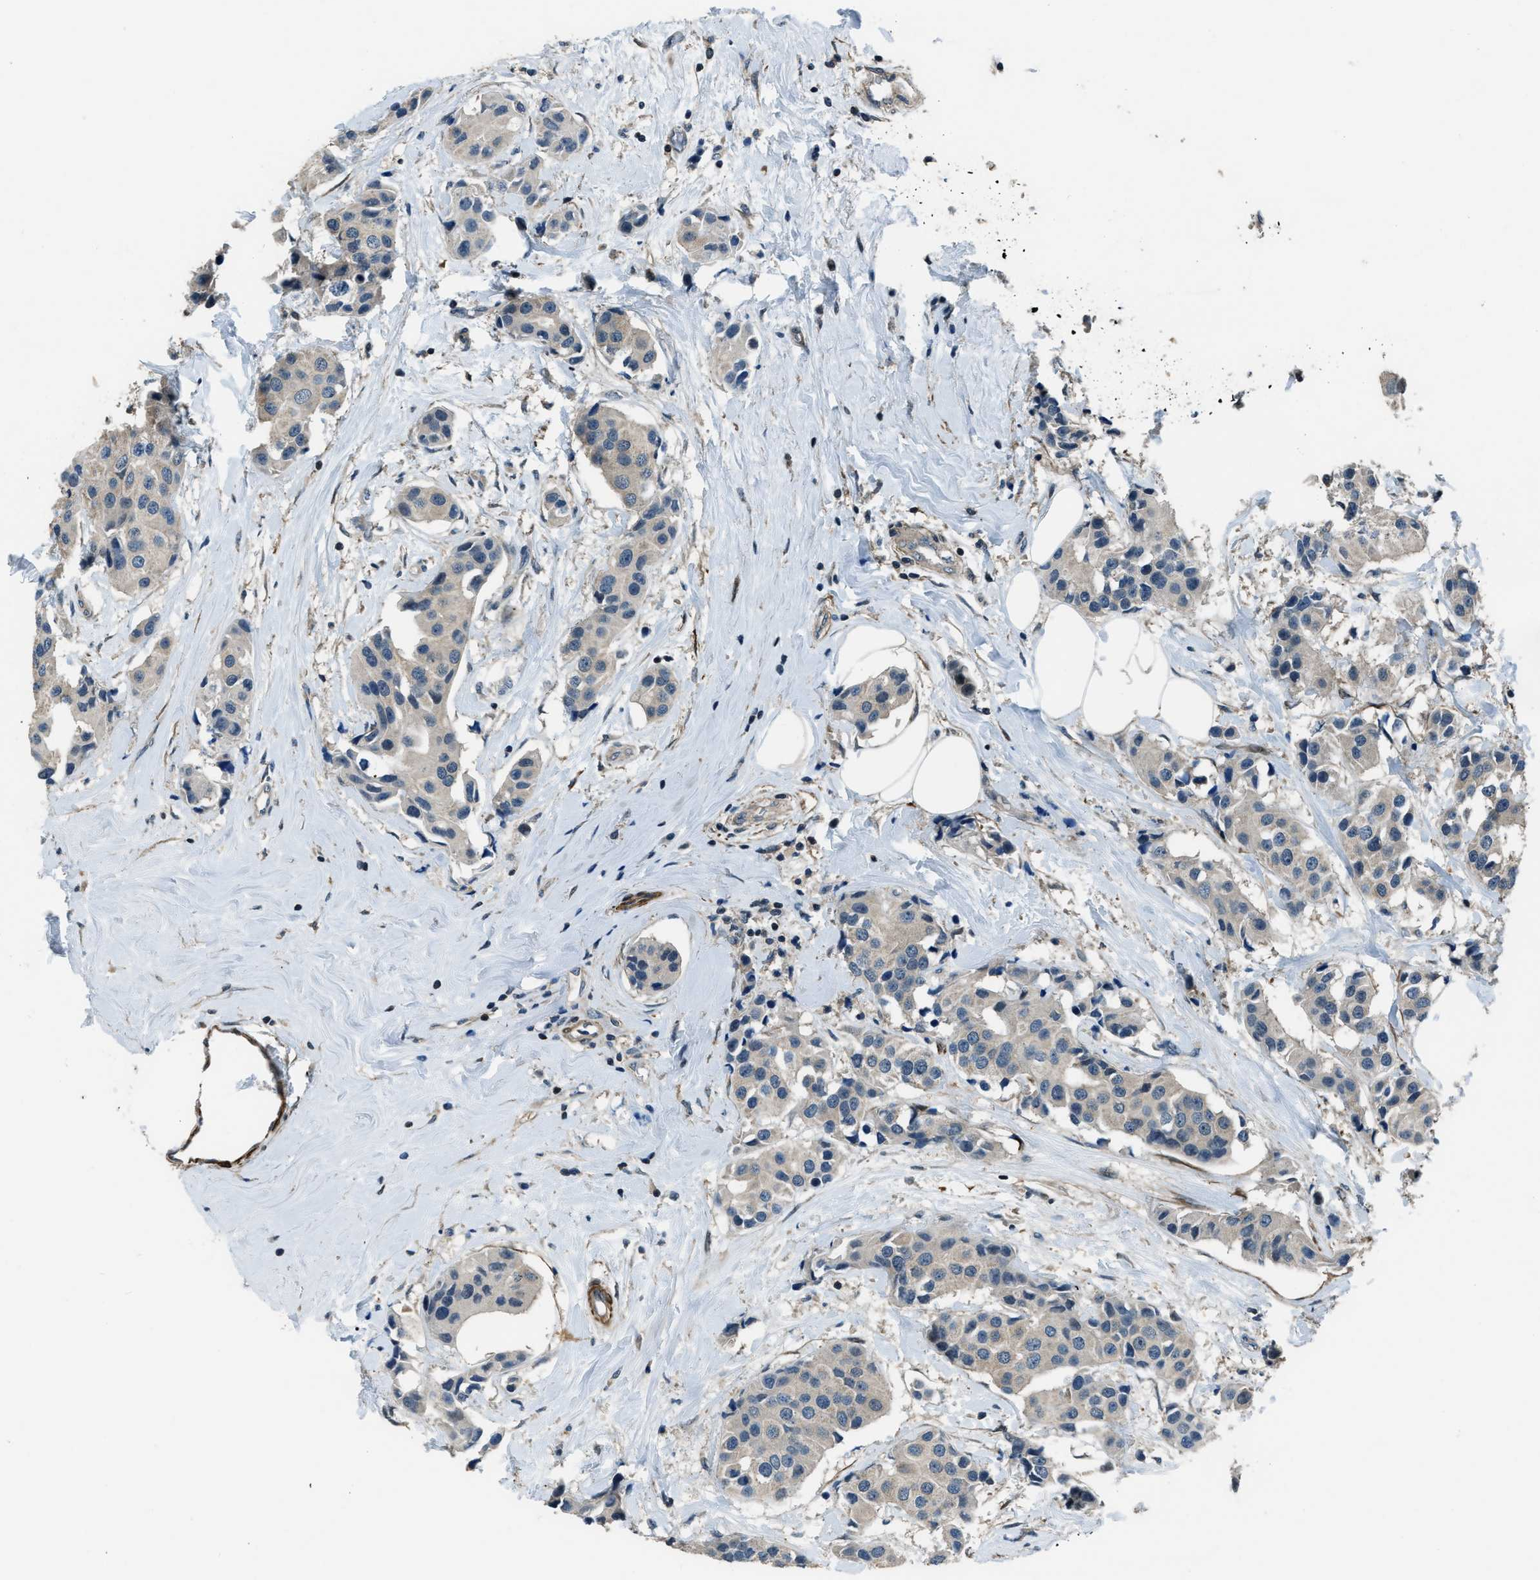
{"staining": {"intensity": "negative", "quantity": "none", "location": "none"}, "tissue": "breast cancer", "cell_type": "Tumor cells", "image_type": "cancer", "snomed": [{"axis": "morphology", "description": "Normal tissue, NOS"}, {"axis": "morphology", "description": "Duct carcinoma"}, {"axis": "topography", "description": "Breast"}], "caption": "A histopathology image of breast cancer stained for a protein displays no brown staining in tumor cells. Nuclei are stained in blue.", "gene": "NUDCD3", "patient": {"sex": "female", "age": 39}}